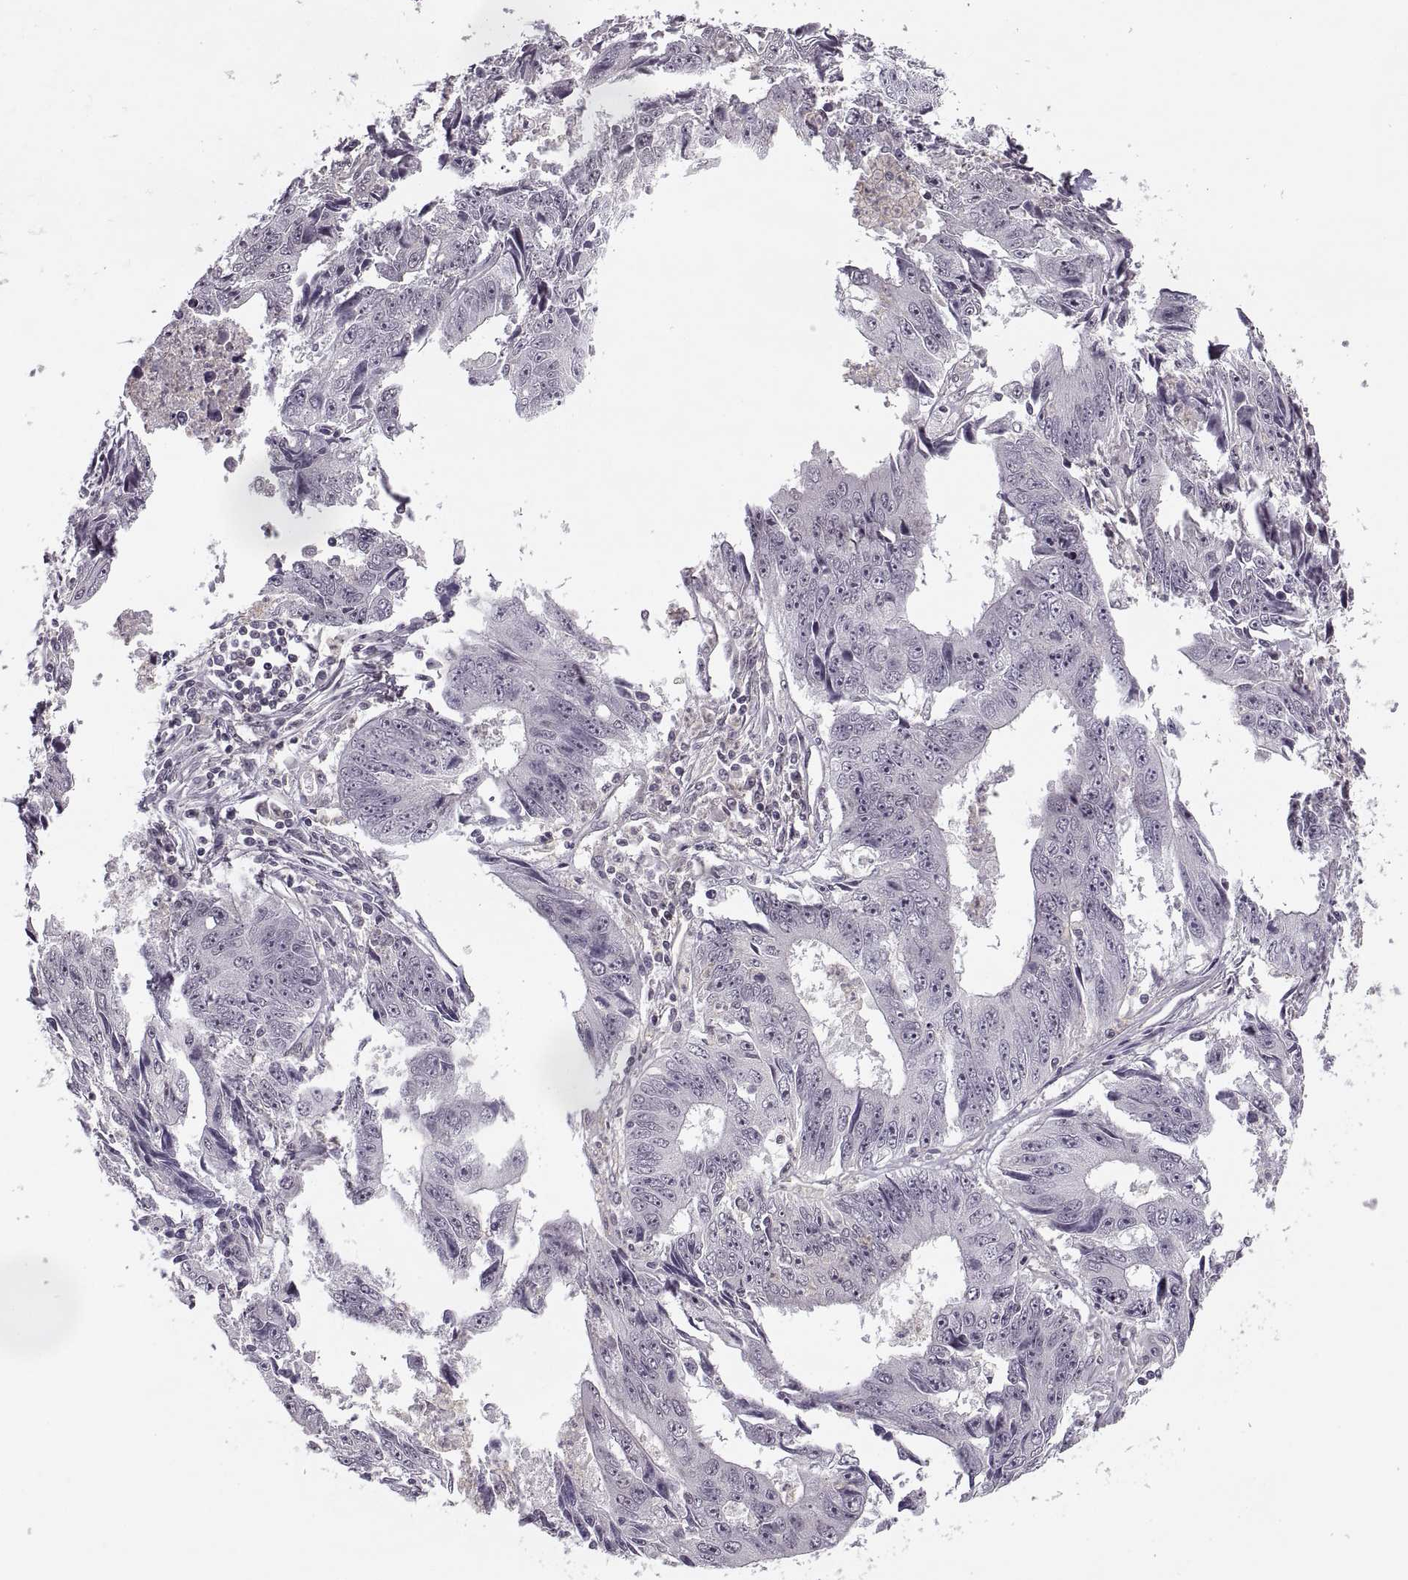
{"staining": {"intensity": "negative", "quantity": "none", "location": "none"}, "tissue": "liver cancer", "cell_type": "Tumor cells", "image_type": "cancer", "snomed": [{"axis": "morphology", "description": "Cholangiocarcinoma"}, {"axis": "topography", "description": "Liver"}], "caption": "Immunohistochemistry (IHC) photomicrograph of neoplastic tissue: human liver cholangiocarcinoma stained with DAB (3,3'-diaminobenzidine) displays no significant protein positivity in tumor cells.", "gene": "LUZP2", "patient": {"sex": "male", "age": 65}}